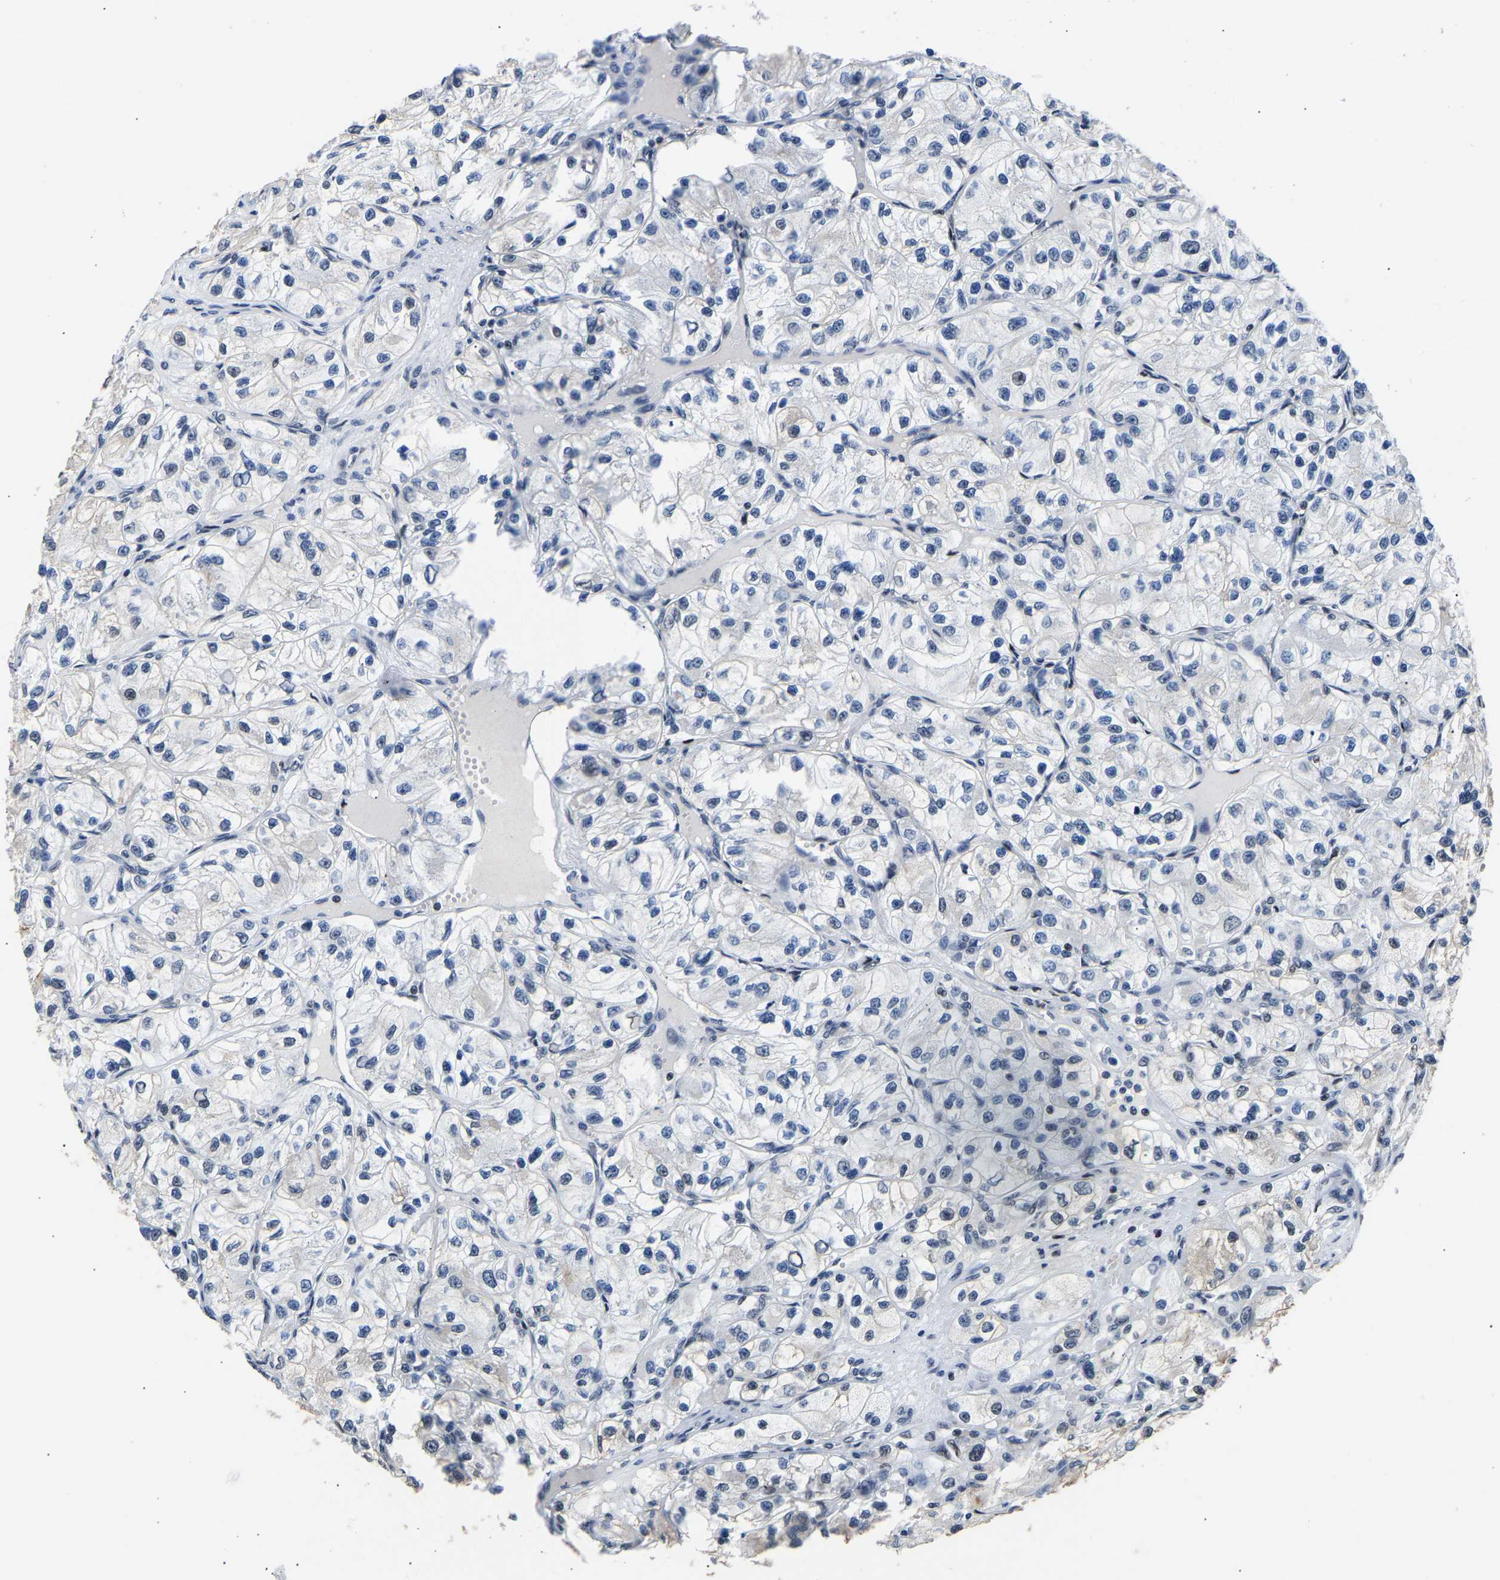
{"staining": {"intensity": "weak", "quantity": "<25%", "location": "cytoplasmic/membranous,nuclear"}, "tissue": "renal cancer", "cell_type": "Tumor cells", "image_type": "cancer", "snomed": [{"axis": "morphology", "description": "Adenocarcinoma, NOS"}, {"axis": "topography", "description": "Kidney"}], "caption": "Tumor cells are negative for brown protein staining in renal adenocarcinoma. (Stains: DAB (3,3'-diaminobenzidine) immunohistochemistry with hematoxylin counter stain, Microscopy: brightfield microscopy at high magnification).", "gene": "PTRHD1", "patient": {"sex": "female", "age": 57}}